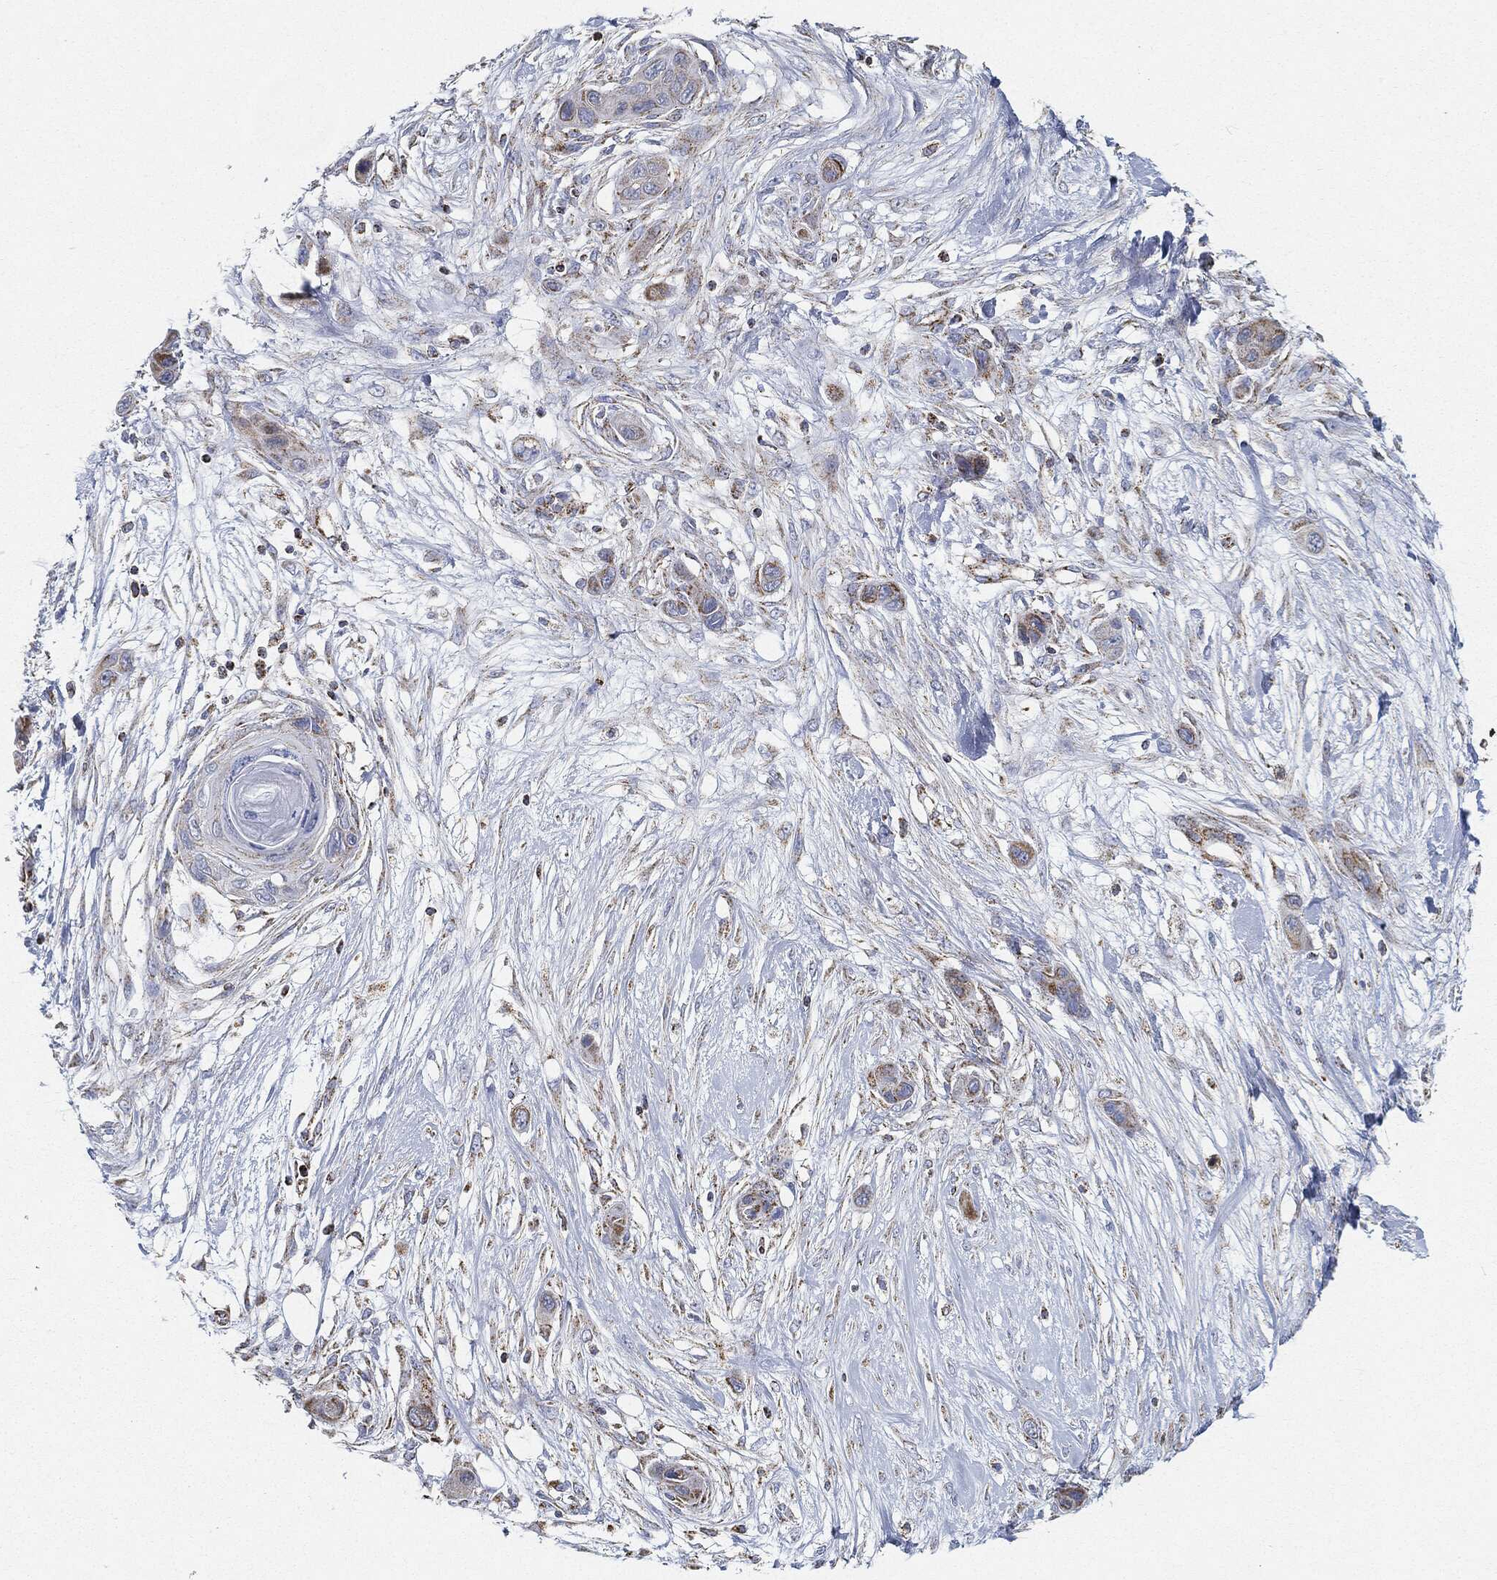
{"staining": {"intensity": "moderate", "quantity": "25%-75%", "location": "cytoplasmic/membranous"}, "tissue": "skin cancer", "cell_type": "Tumor cells", "image_type": "cancer", "snomed": [{"axis": "morphology", "description": "Squamous cell carcinoma, NOS"}, {"axis": "topography", "description": "Skin"}], "caption": "Immunohistochemical staining of human skin squamous cell carcinoma demonstrates moderate cytoplasmic/membranous protein positivity in about 25%-75% of tumor cells. (Stains: DAB in brown, nuclei in blue, Microscopy: brightfield microscopy at high magnification).", "gene": "CAPN15", "patient": {"sex": "male", "age": 79}}